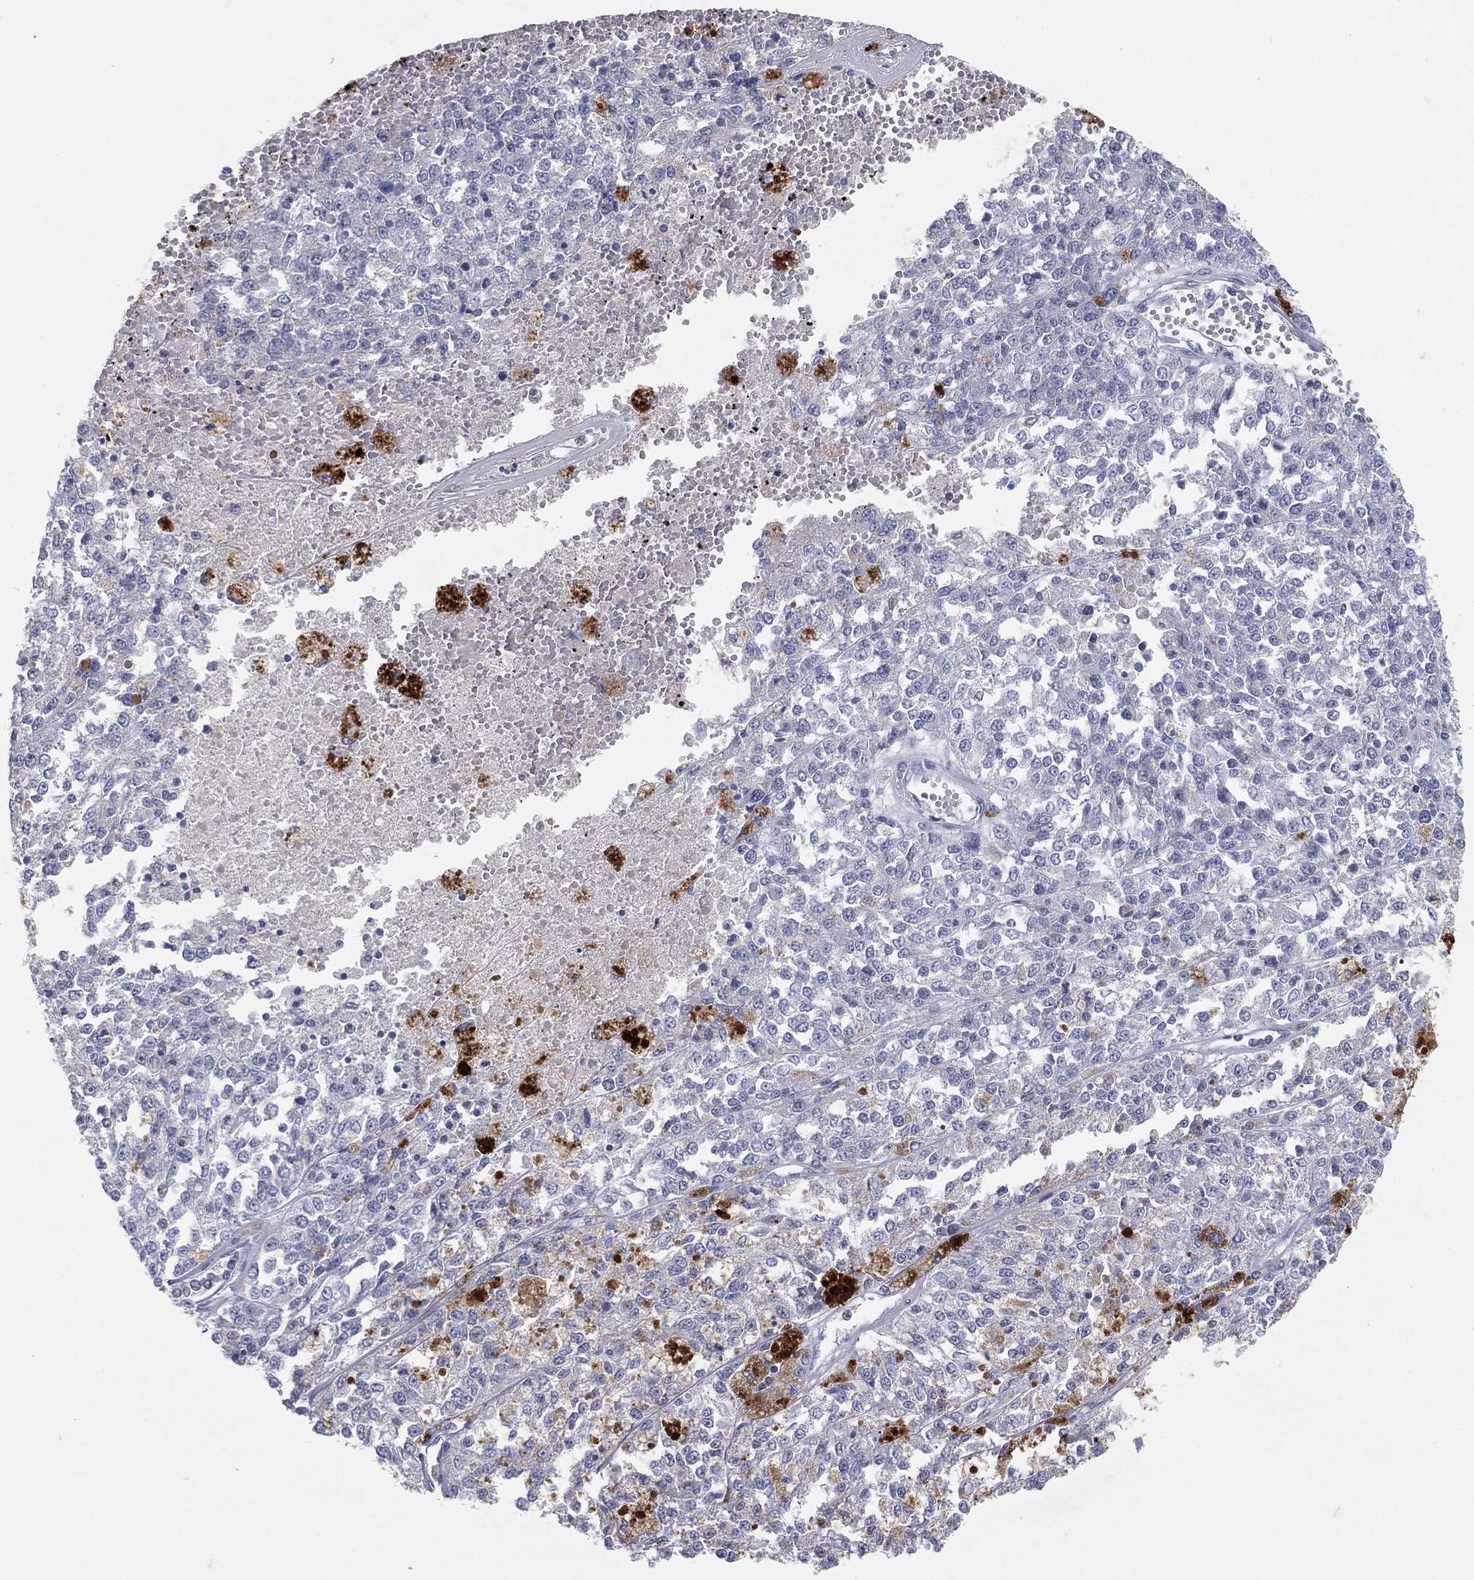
{"staining": {"intensity": "negative", "quantity": "none", "location": "none"}, "tissue": "melanoma", "cell_type": "Tumor cells", "image_type": "cancer", "snomed": [{"axis": "morphology", "description": "Malignant melanoma, Metastatic site"}, {"axis": "topography", "description": "Lymph node"}], "caption": "IHC of malignant melanoma (metastatic site) demonstrates no positivity in tumor cells. The staining was performed using DAB (3,3'-diaminobenzidine) to visualize the protein expression in brown, while the nuclei were stained in blue with hematoxylin (Magnification: 20x).", "gene": "CPT1B", "patient": {"sex": "female", "age": 64}}